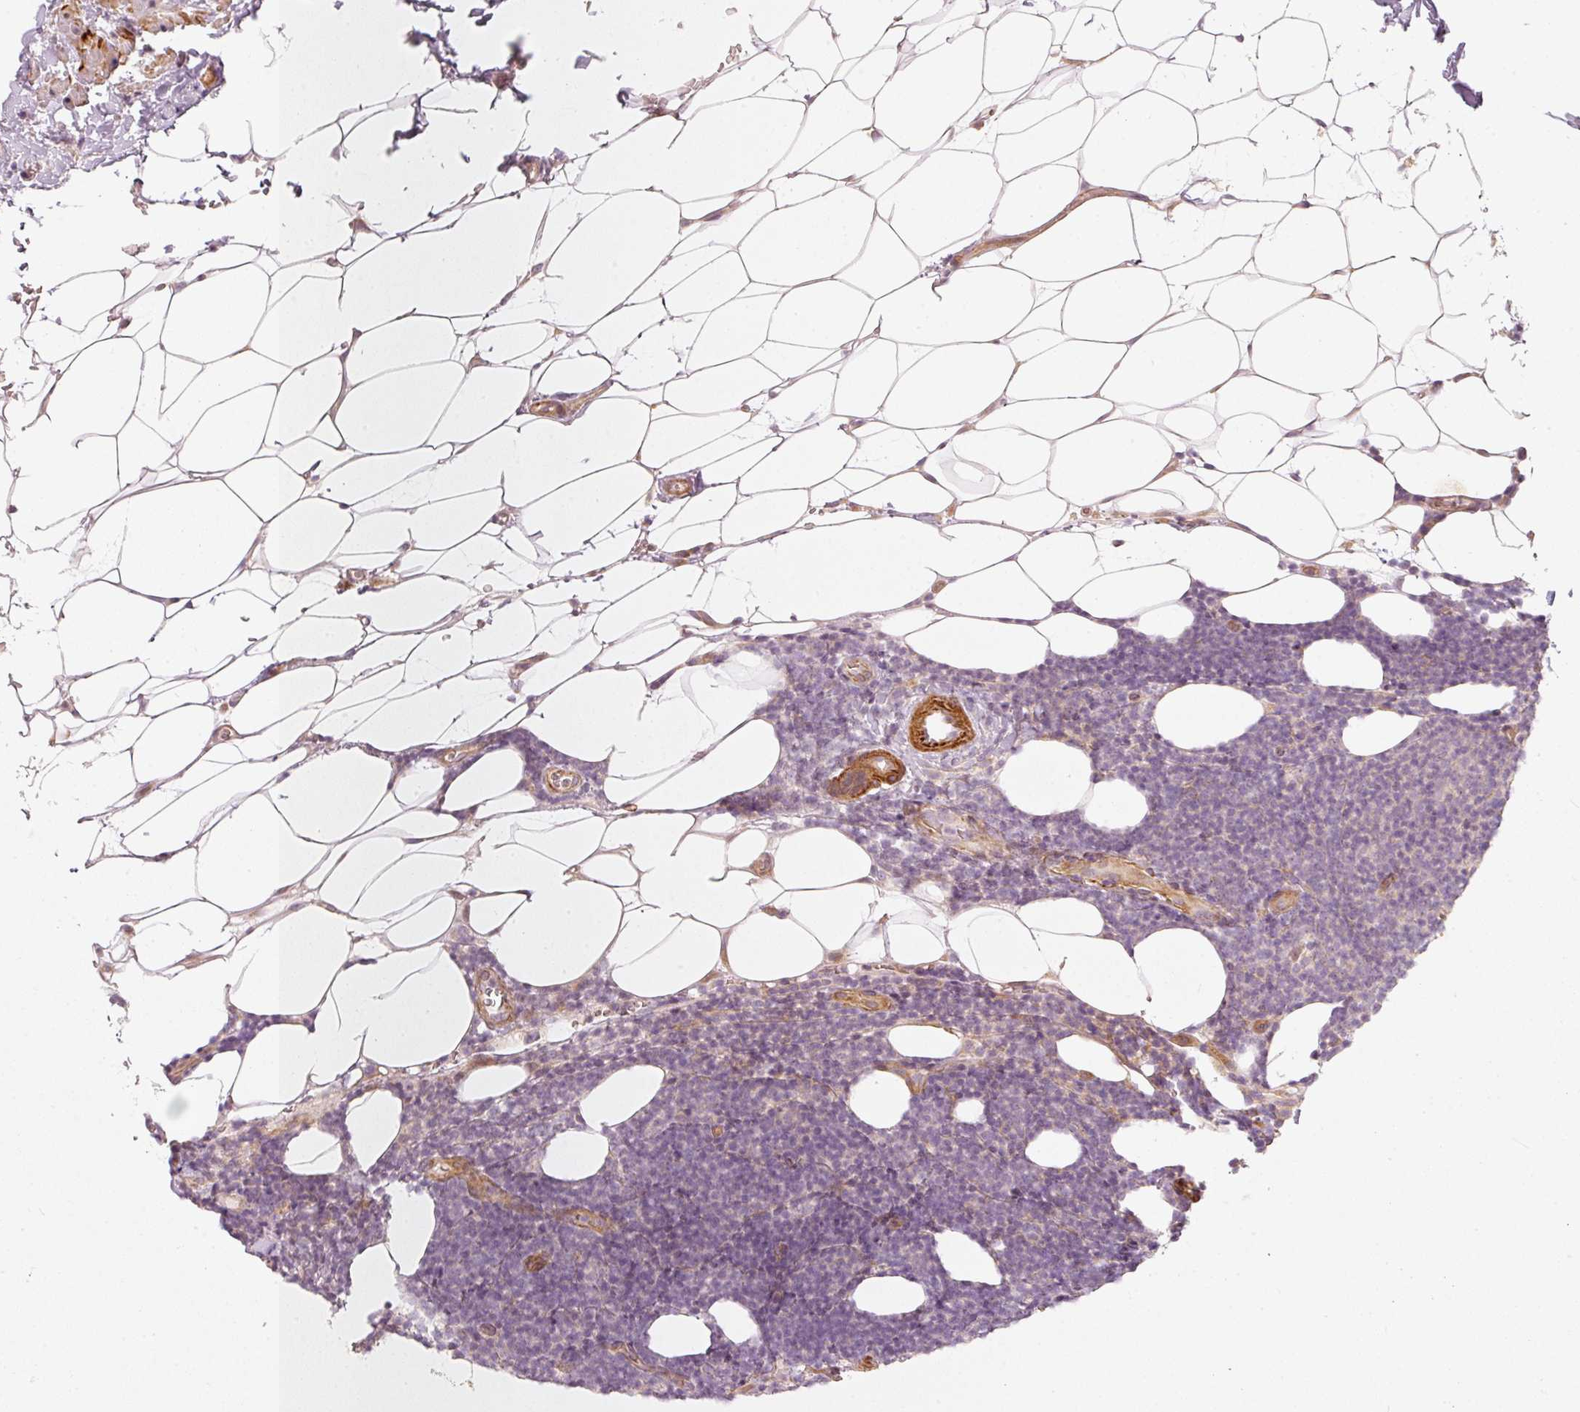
{"staining": {"intensity": "negative", "quantity": "none", "location": "none"}, "tissue": "lymphoma", "cell_type": "Tumor cells", "image_type": "cancer", "snomed": [{"axis": "morphology", "description": "Malignant lymphoma, non-Hodgkin's type, Low grade"}, {"axis": "topography", "description": "Lymph node"}], "caption": "IHC of human lymphoma demonstrates no staining in tumor cells. (DAB immunohistochemistry visualized using brightfield microscopy, high magnification).", "gene": "KCNQ1", "patient": {"sex": "male", "age": 66}}